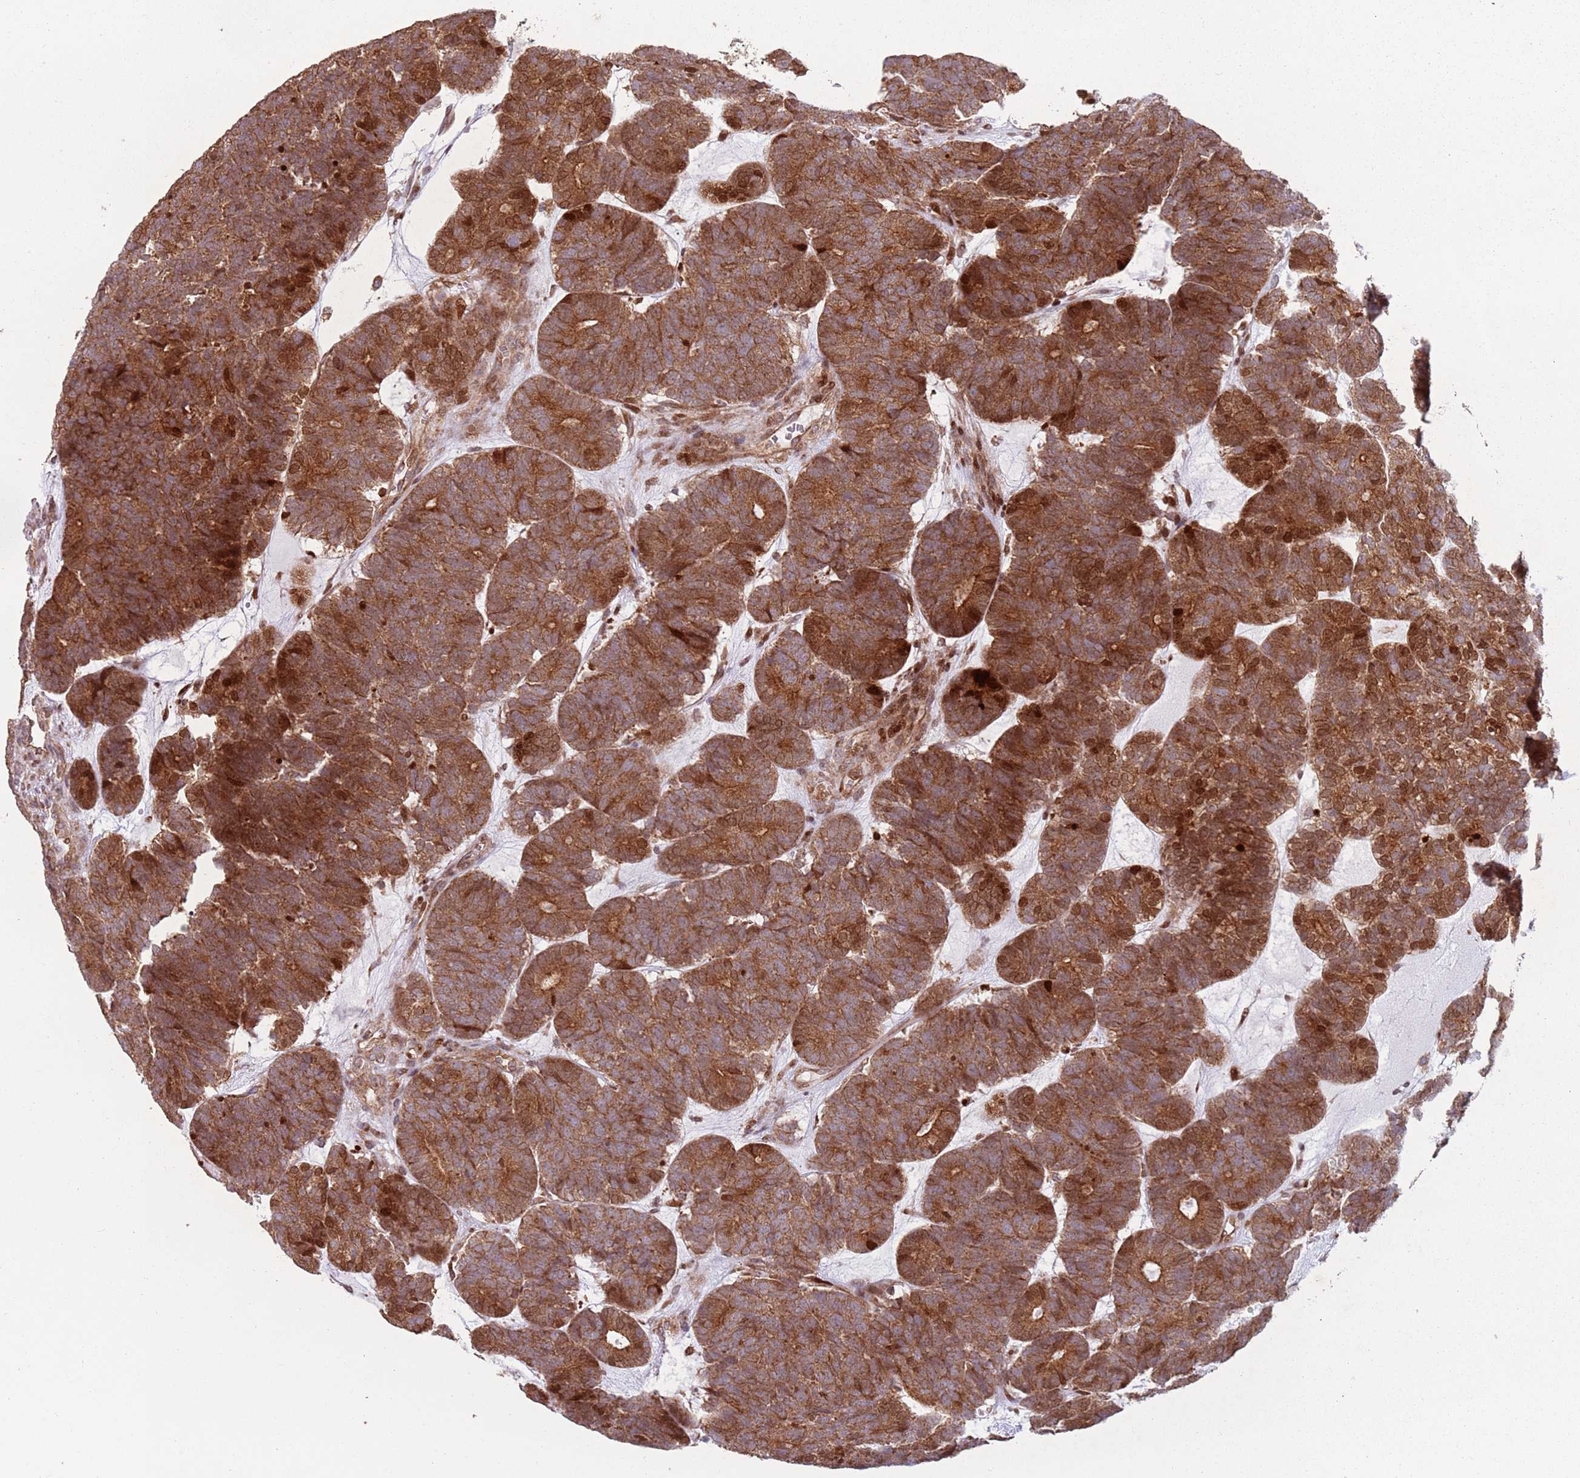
{"staining": {"intensity": "strong", "quantity": ">75%", "location": "cytoplasmic/membranous,nuclear"}, "tissue": "head and neck cancer", "cell_type": "Tumor cells", "image_type": "cancer", "snomed": [{"axis": "morphology", "description": "Adenocarcinoma, NOS"}, {"axis": "topography", "description": "Head-Neck"}], "caption": "A high amount of strong cytoplasmic/membranous and nuclear staining is identified in about >75% of tumor cells in head and neck cancer (adenocarcinoma) tissue.", "gene": "HNRNPLL", "patient": {"sex": "female", "age": 81}}